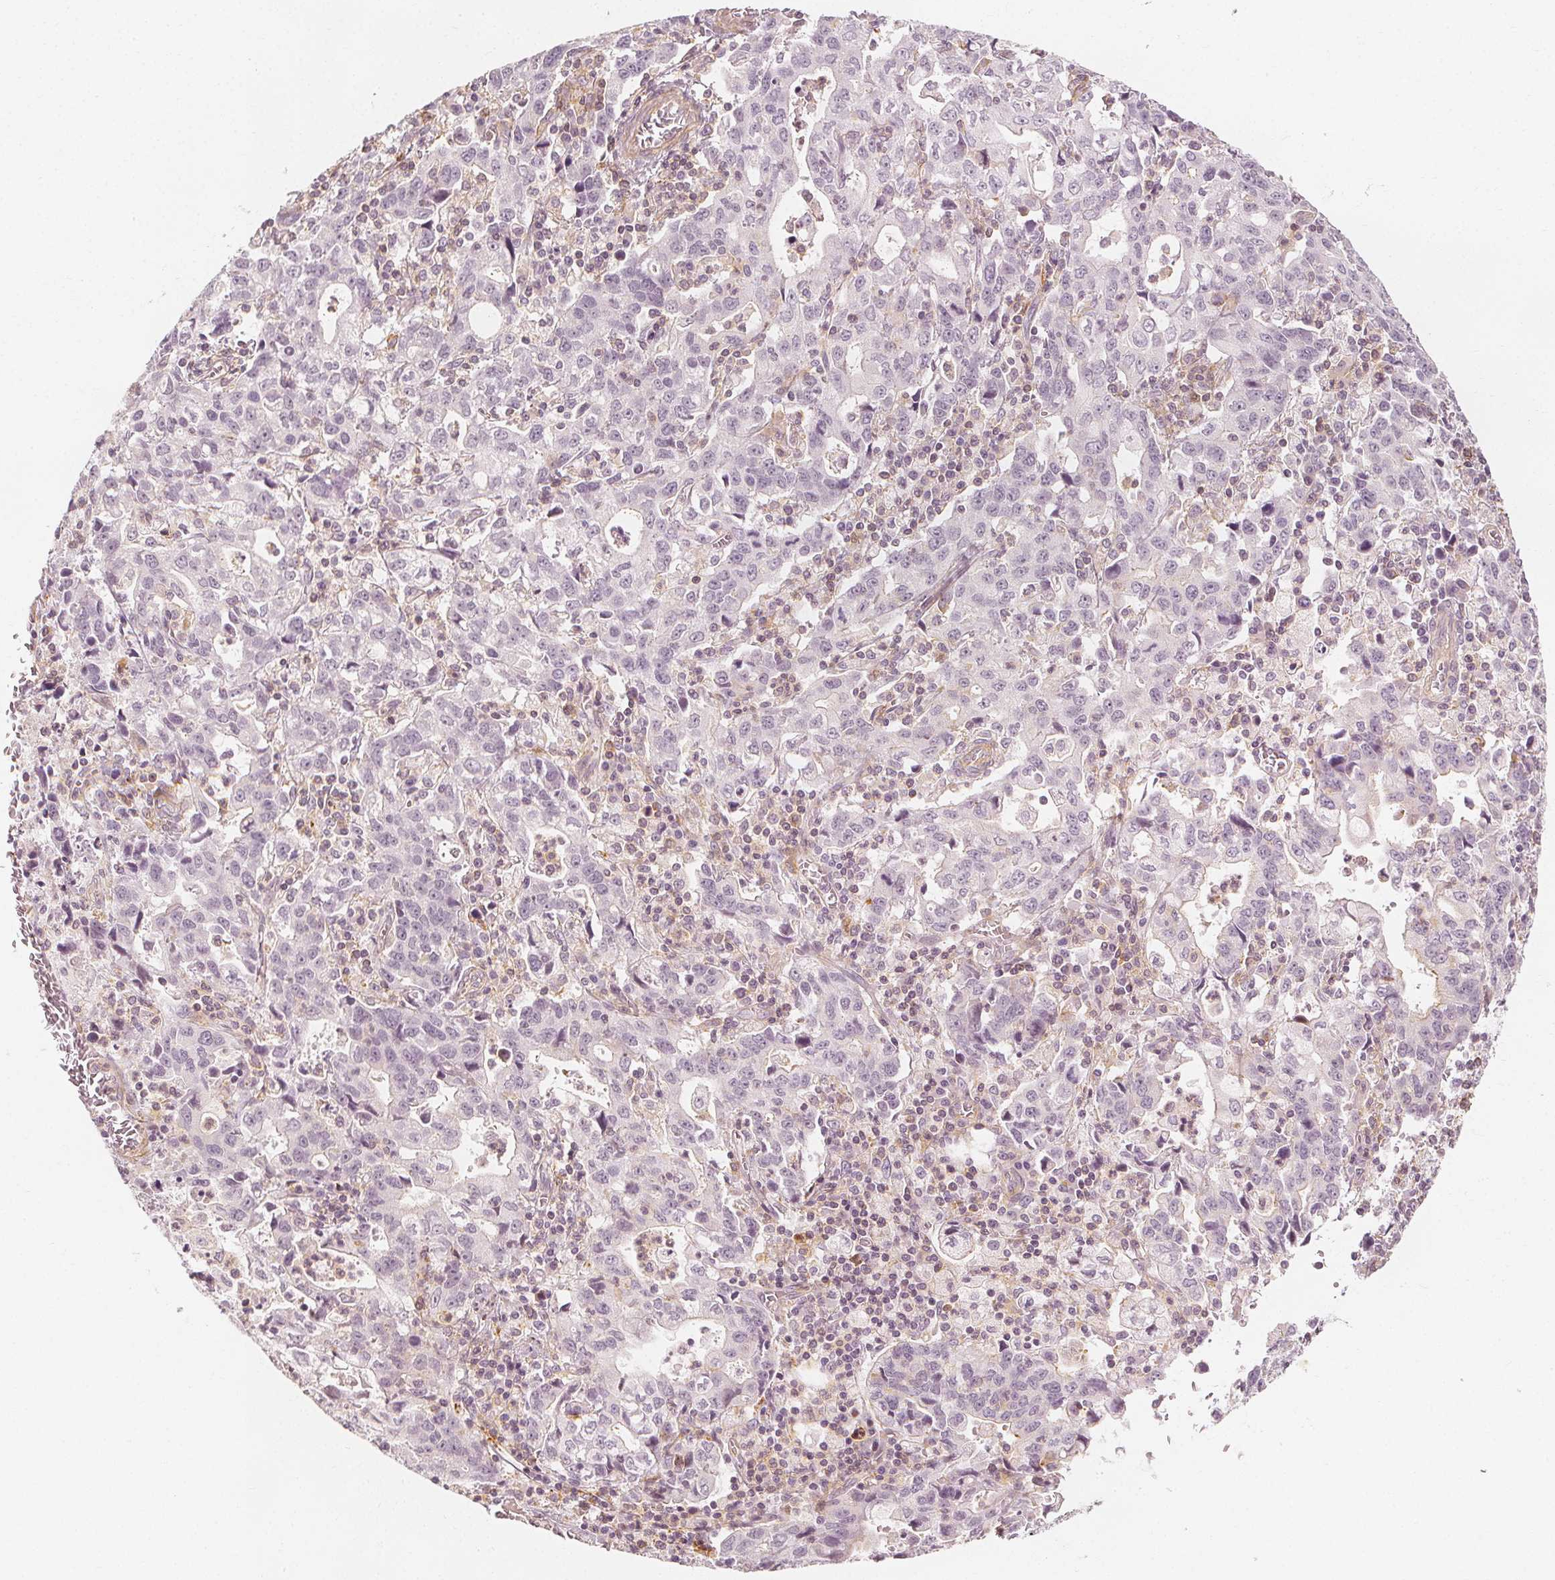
{"staining": {"intensity": "negative", "quantity": "none", "location": "none"}, "tissue": "stomach cancer", "cell_type": "Tumor cells", "image_type": "cancer", "snomed": [{"axis": "morphology", "description": "Adenocarcinoma, NOS"}, {"axis": "topography", "description": "Stomach, upper"}], "caption": "The histopathology image shows no staining of tumor cells in stomach adenocarcinoma.", "gene": "ARHGAP26", "patient": {"sex": "male", "age": 85}}